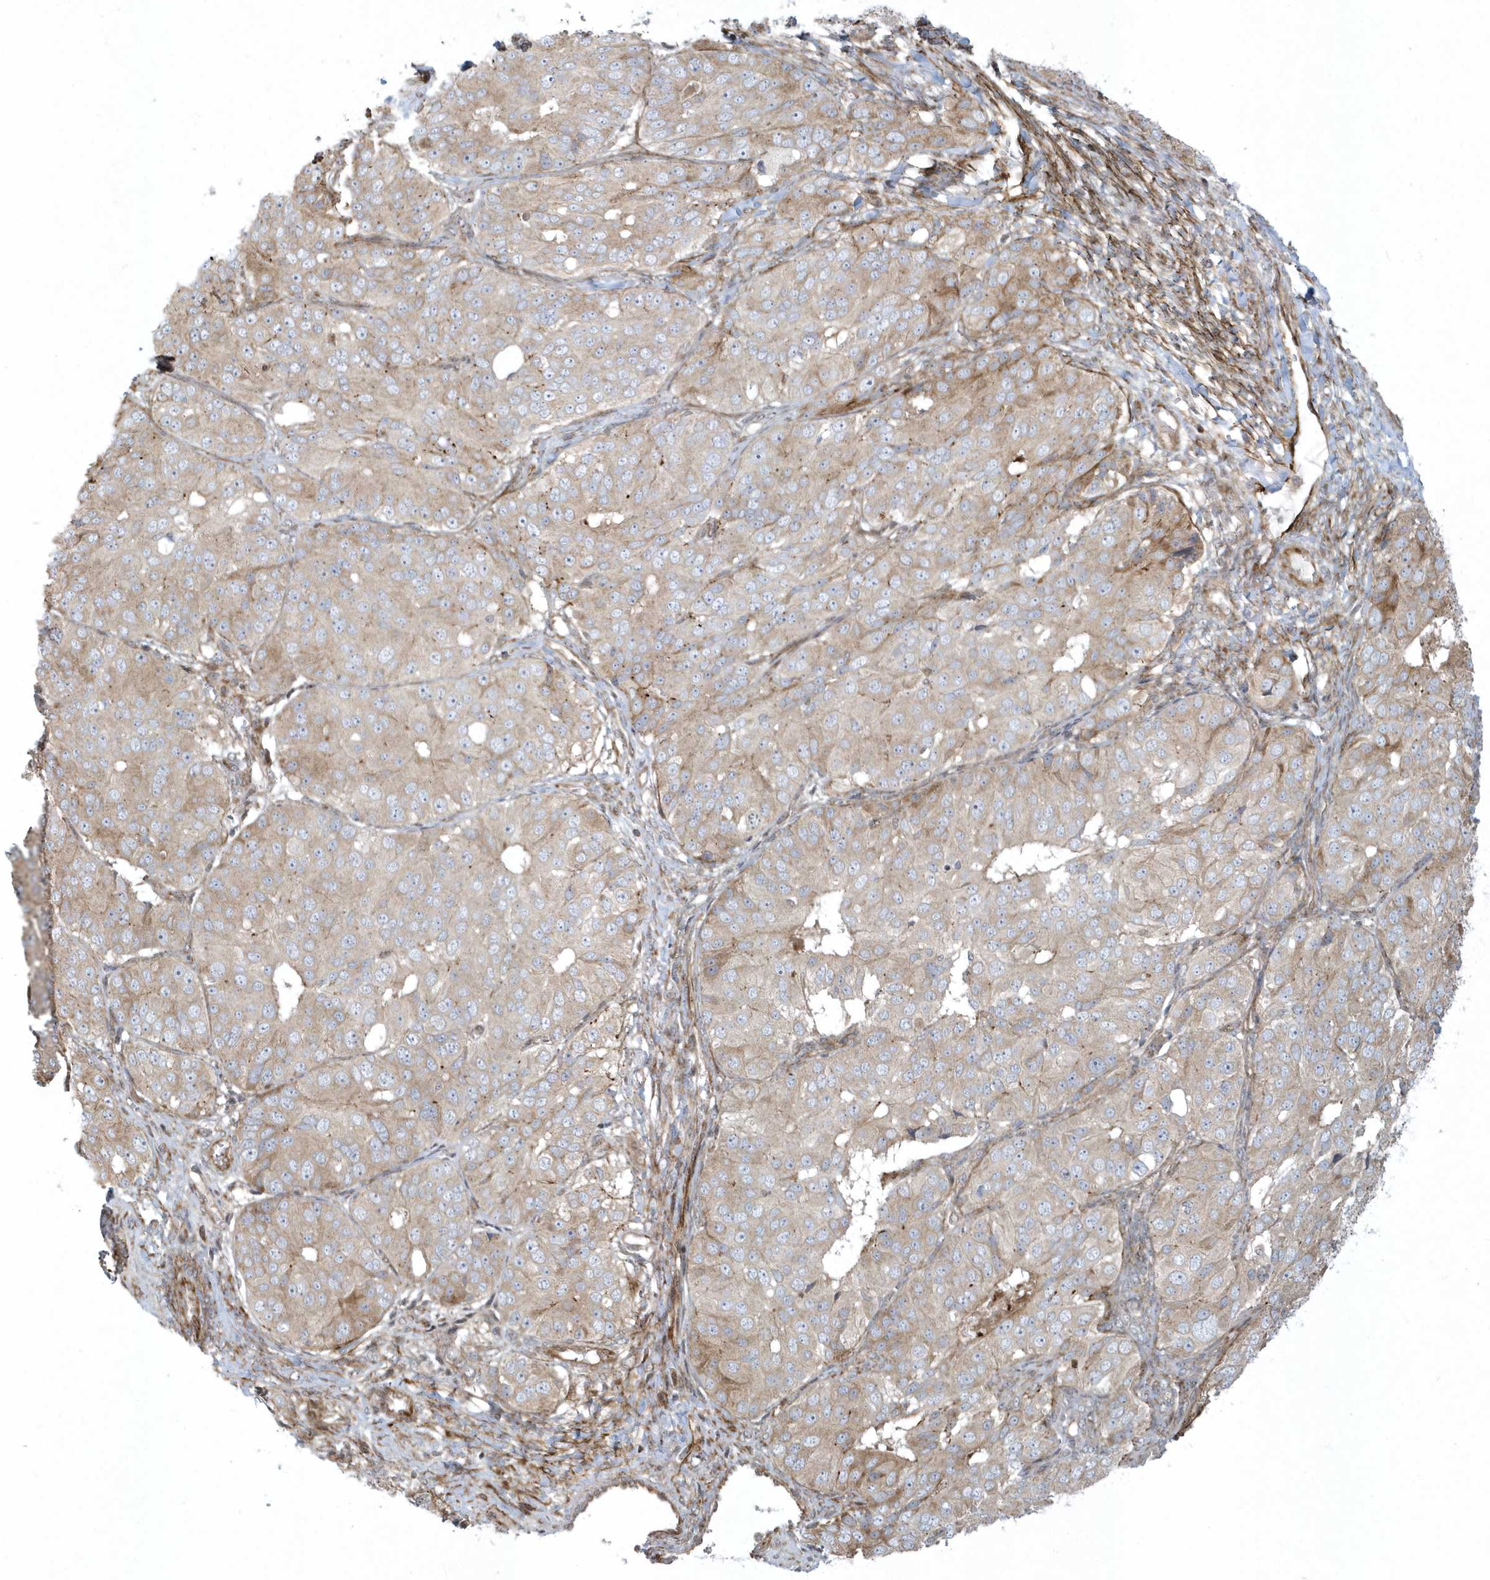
{"staining": {"intensity": "weak", "quantity": ">75%", "location": "cytoplasmic/membranous"}, "tissue": "ovarian cancer", "cell_type": "Tumor cells", "image_type": "cancer", "snomed": [{"axis": "morphology", "description": "Carcinoma, endometroid"}, {"axis": "topography", "description": "Ovary"}], "caption": "Immunohistochemical staining of human ovarian cancer (endometroid carcinoma) shows low levels of weak cytoplasmic/membranous protein staining in approximately >75% of tumor cells. The protein is stained brown, and the nuclei are stained in blue (DAB IHC with brightfield microscopy, high magnification).", "gene": "MASP2", "patient": {"sex": "female", "age": 51}}